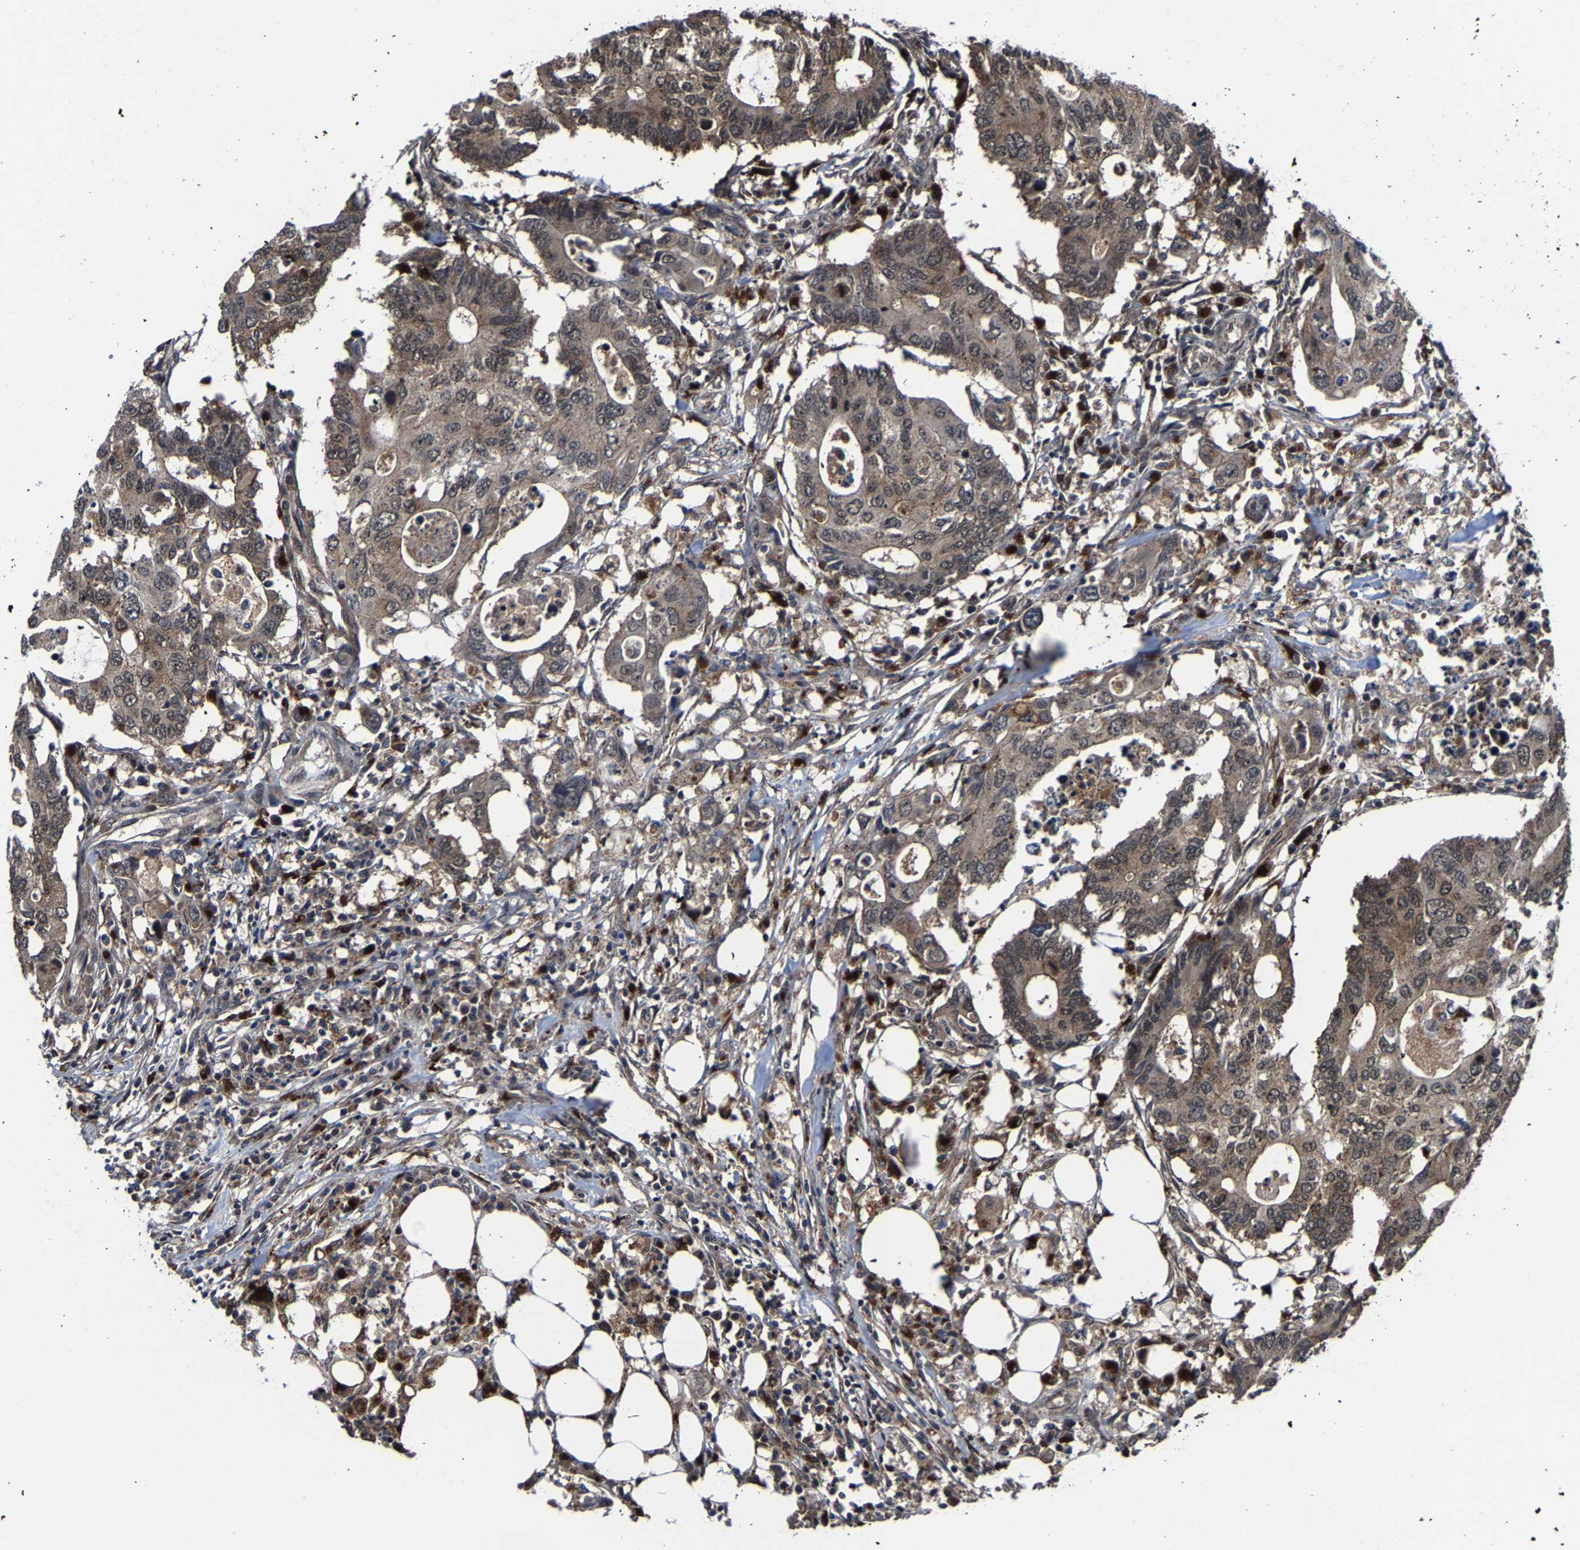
{"staining": {"intensity": "weak", "quantity": ">75%", "location": "cytoplasmic/membranous"}, "tissue": "colorectal cancer", "cell_type": "Tumor cells", "image_type": "cancer", "snomed": [{"axis": "morphology", "description": "Adenocarcinoma, NOS"}, {"axis": "topography", "description": "Colon"}], "caption": "Protein expression analysis of colorectal cancer exhibits weak cytoplasmic/membranous staining in about >75% of tumor cells. (IHC, brightfield microscopy, high magnification).", "gene": "ZCCHC7", "patient": {"sex": "male", "age": 71}}